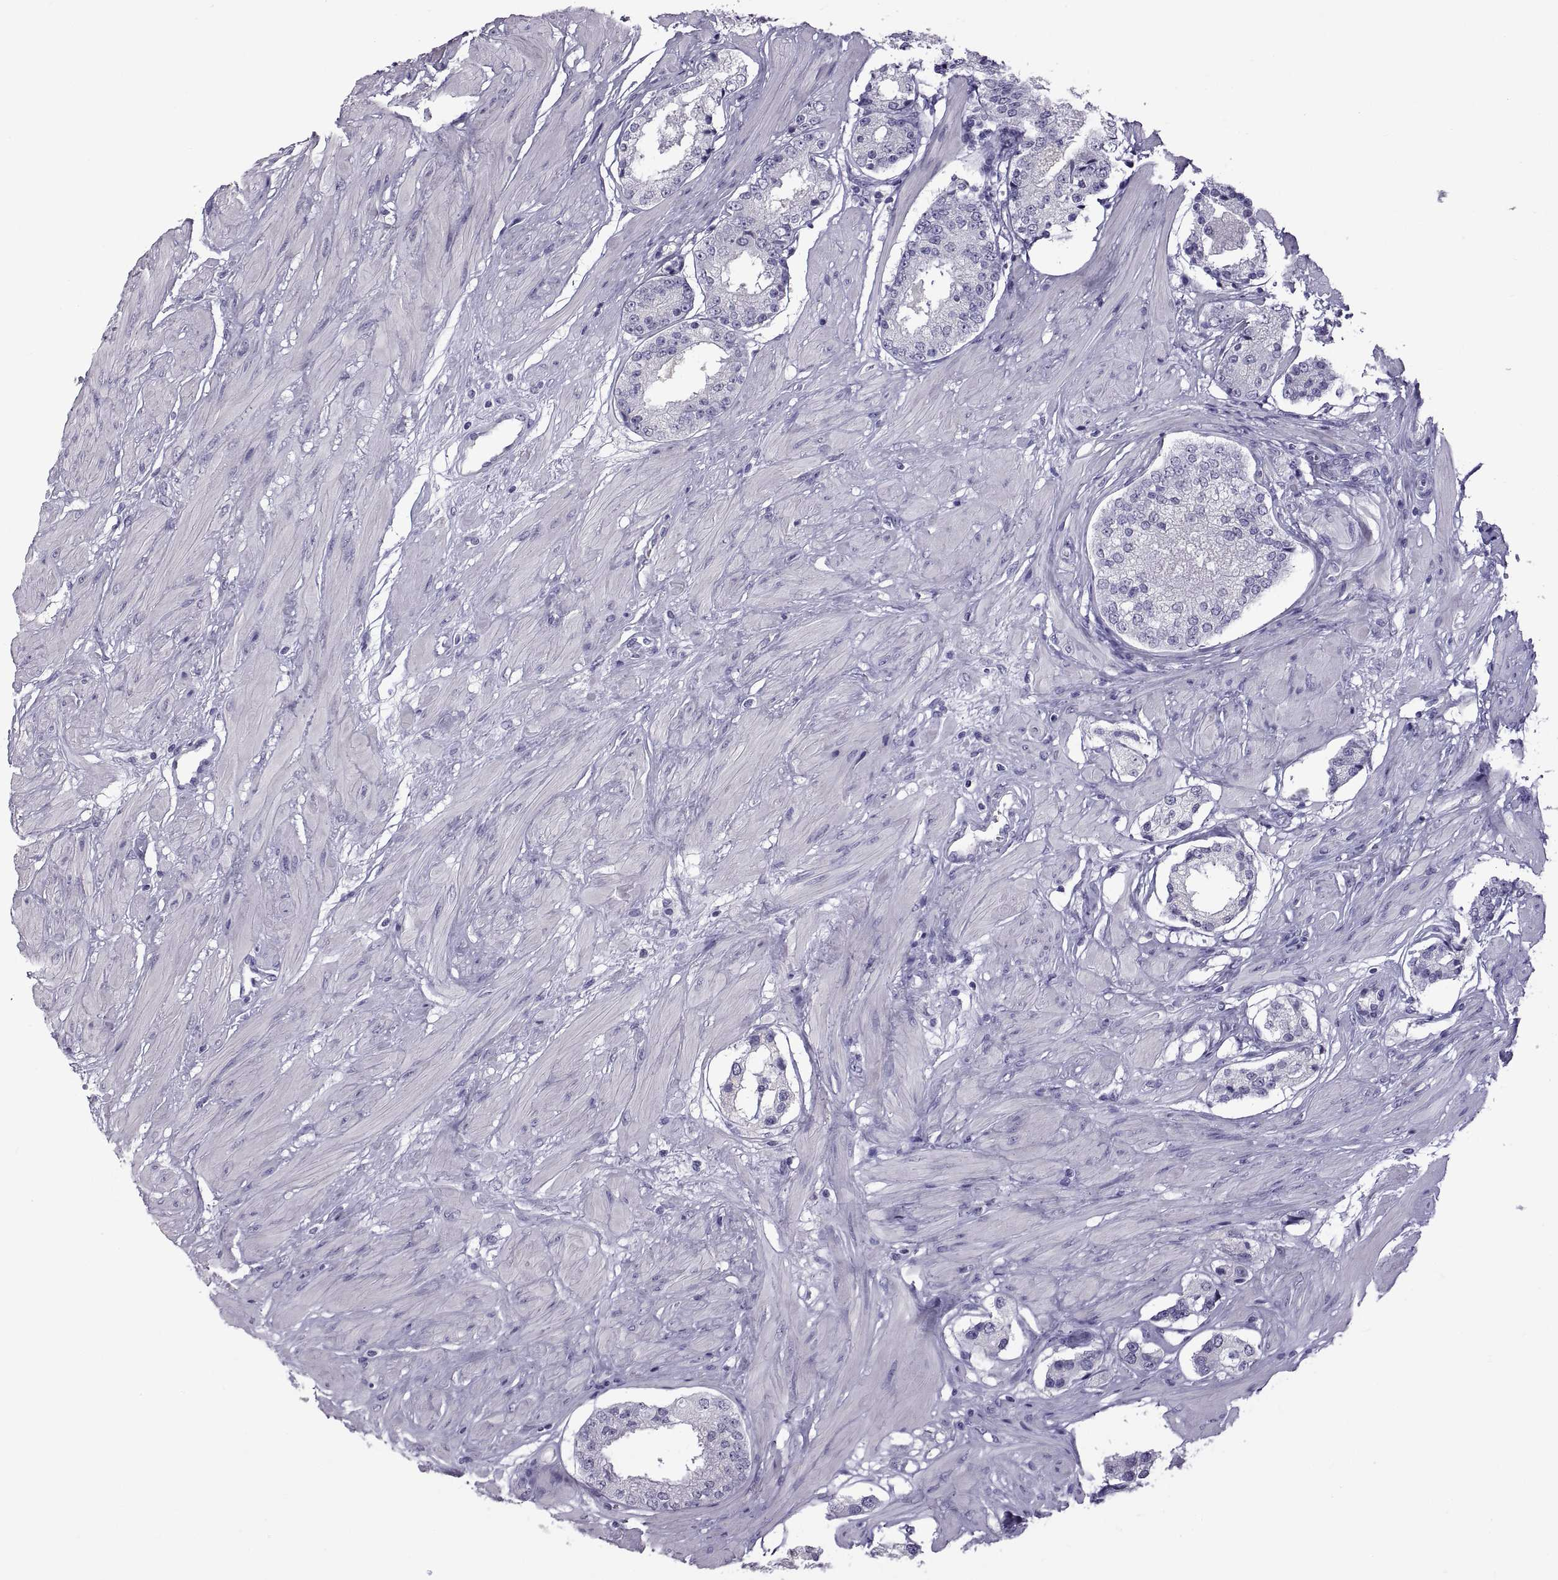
{"staining": {"intensity": "negative", "quantity": "none", "location": "none"}, "tissue": "prostate cancer", "cell_type": "Tumor cells", "image_type": "cancer", "snomed": [{"axis": "morphology", "description": "Adenocarcinoma, Low grade"}, {"axis": "topography", "description": "Prostate"}], "caption": "IHC photomicrograph of human low-grade adenocarcinoma (prostate) stained for a protein (brown), which exhibits no staining in tumor cells. (Immunohistochemistry (ihc), brightfield microscopy, high magnification).", "gene": "RDM1", "patient": {"sex": "male", "age": 60}}